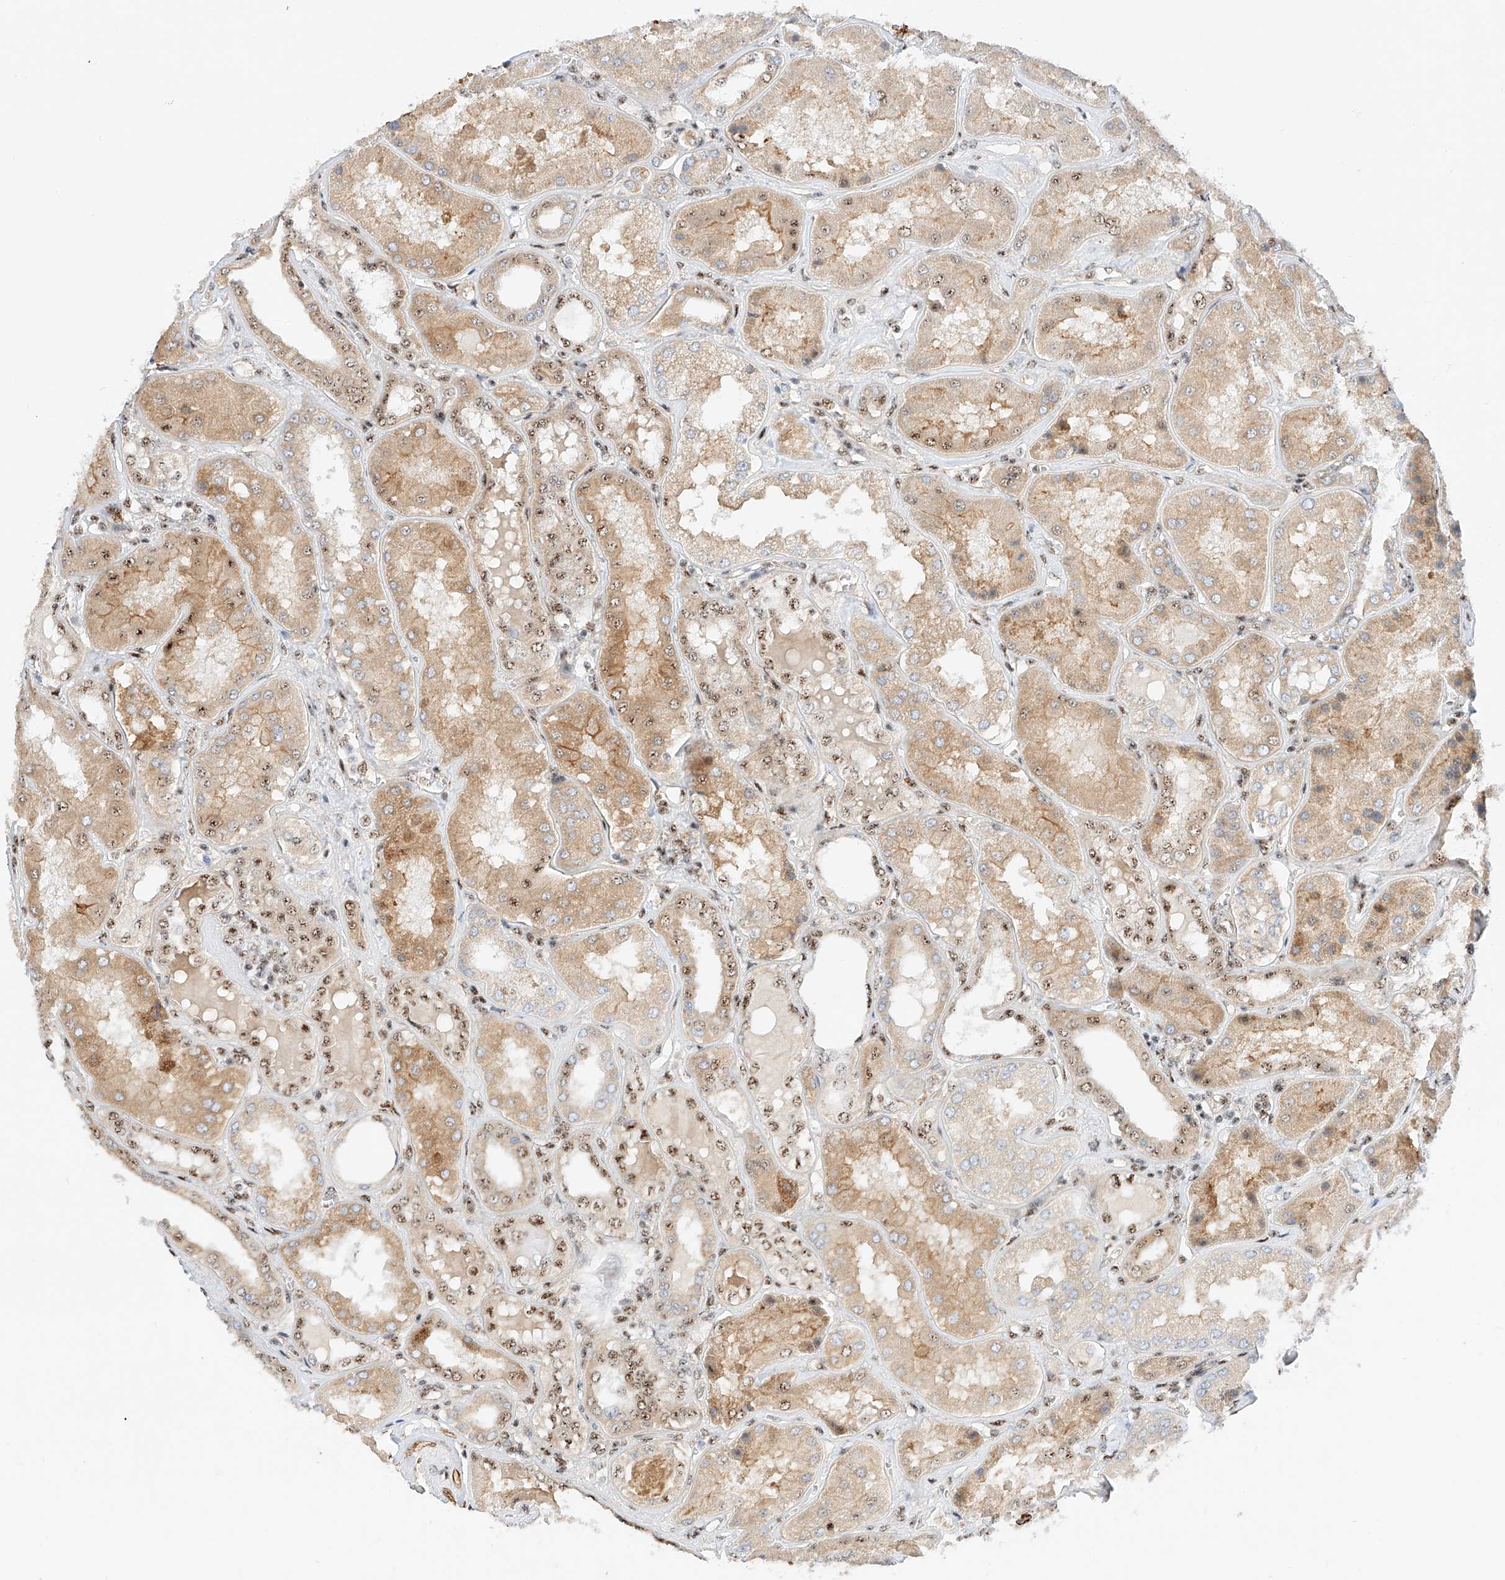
{"staining": {"intensity": "strong", "quantity": ">75%", "location": "cytoplasmic/membranous"}, "tissue": "kidney", "cell_type": "Cells in glomeruli", "image_type": "normal", "snomed": [{"axis": "morphology", "description": "Normal tissue, NOS"}, {"axis": "topography", "description": "Kidney"}], "caption": "Brown immunohistochemical staining in normal human kidney demonstrates strong cytoplasmic/membranous expression in about >75% of cells in glomeruli. Using DAB (brown) and hematoxylin (blue) stains, captured at high magnification using brightfield microscopy.", "gene": "ATXN7L2", "patient": {"sex": "female", "age": 56}}